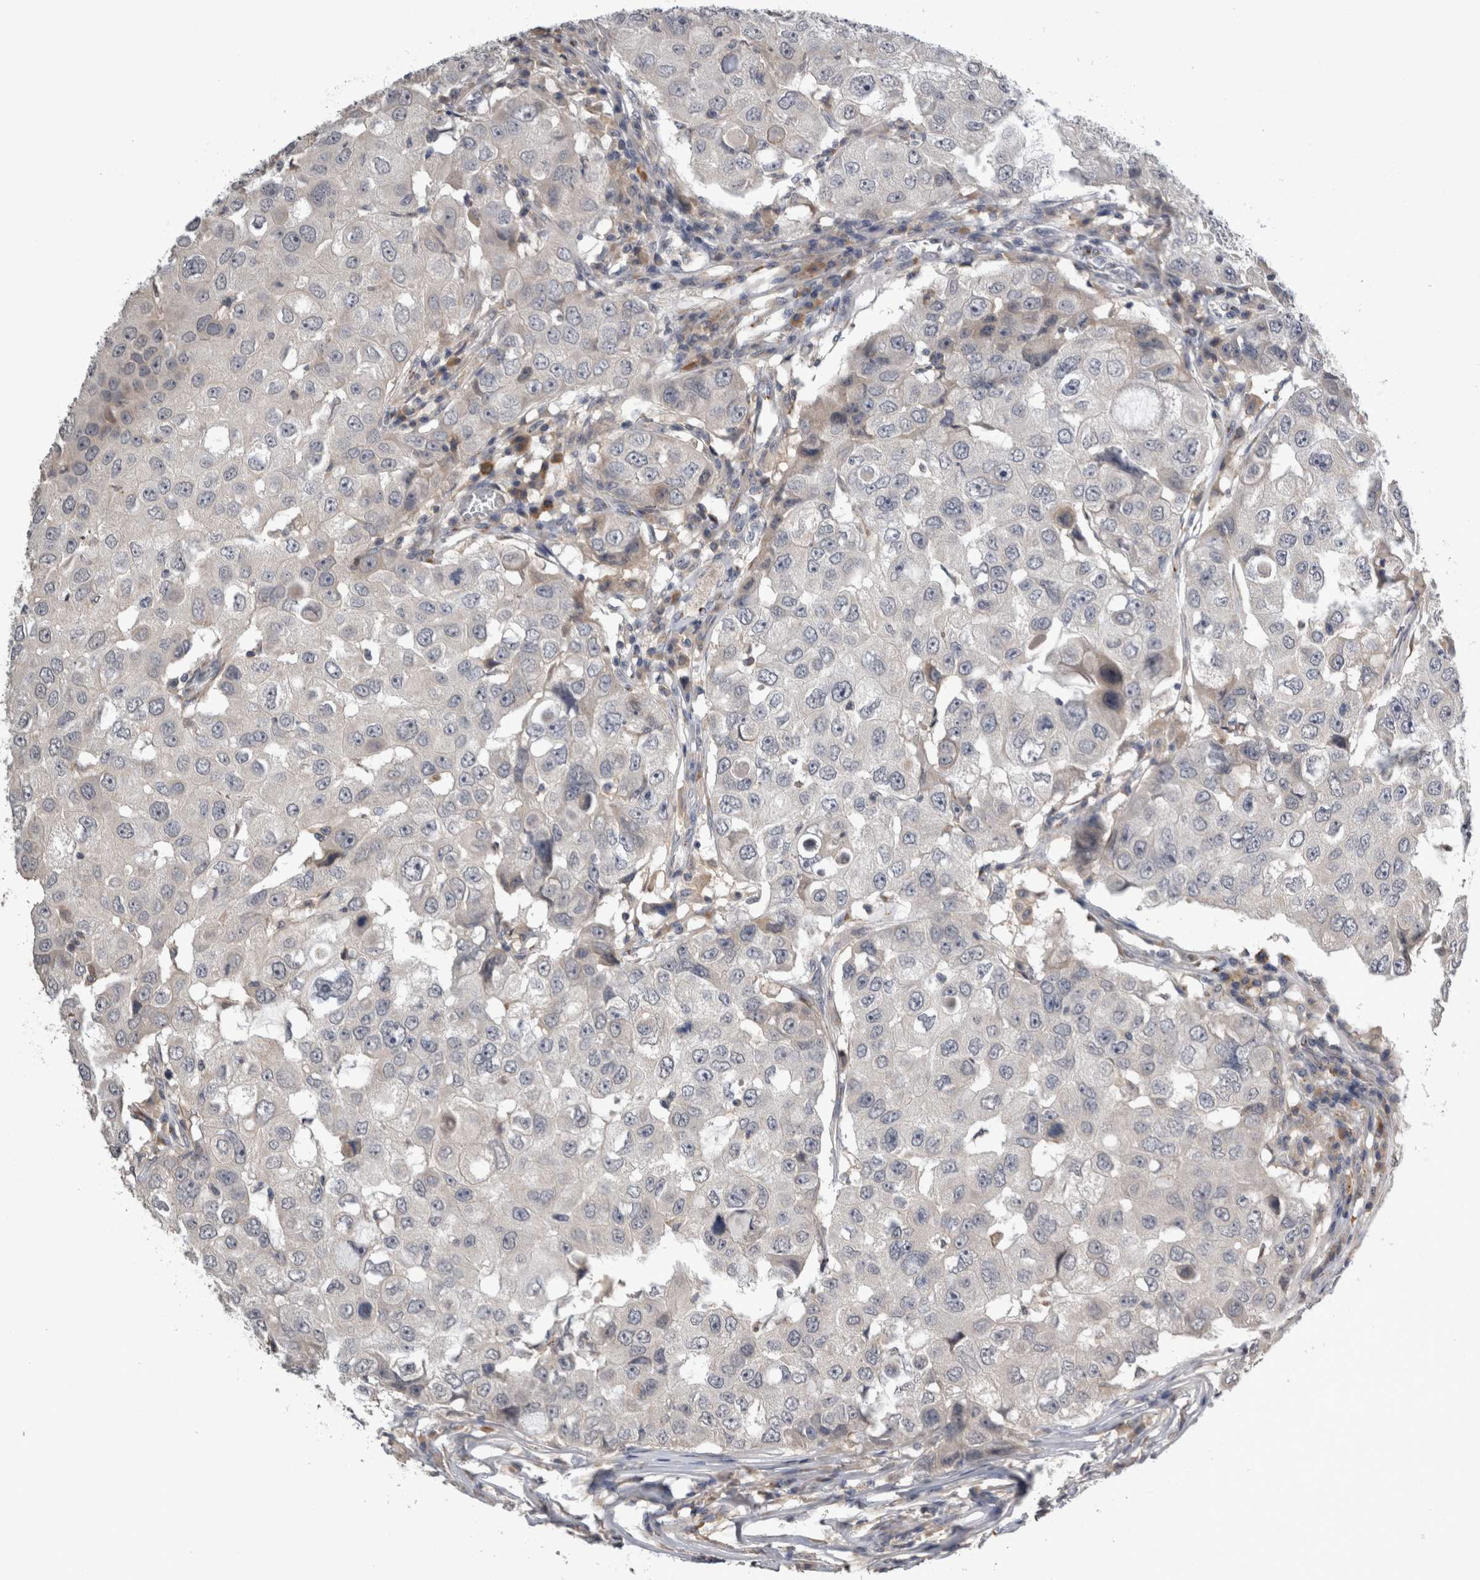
{"staining": {"intensity": "negative", "quantity": "none", "location": "none"}, "tissue": "breast cancer", "cell_type": "Tumor cells", "image_type": "cancer", "snomed": [{"axis": "morphology", "description": "Duct carcinoma"}, {"axis": "topography", "description": "Breast"}], "caption": "DAB immunohistochemical staining of breast infiltrating ductal carcinoma reveals no significant staining in tumor cells.", "gene": "ANXA13", "patient": {"sex": "female", "age": 27}}